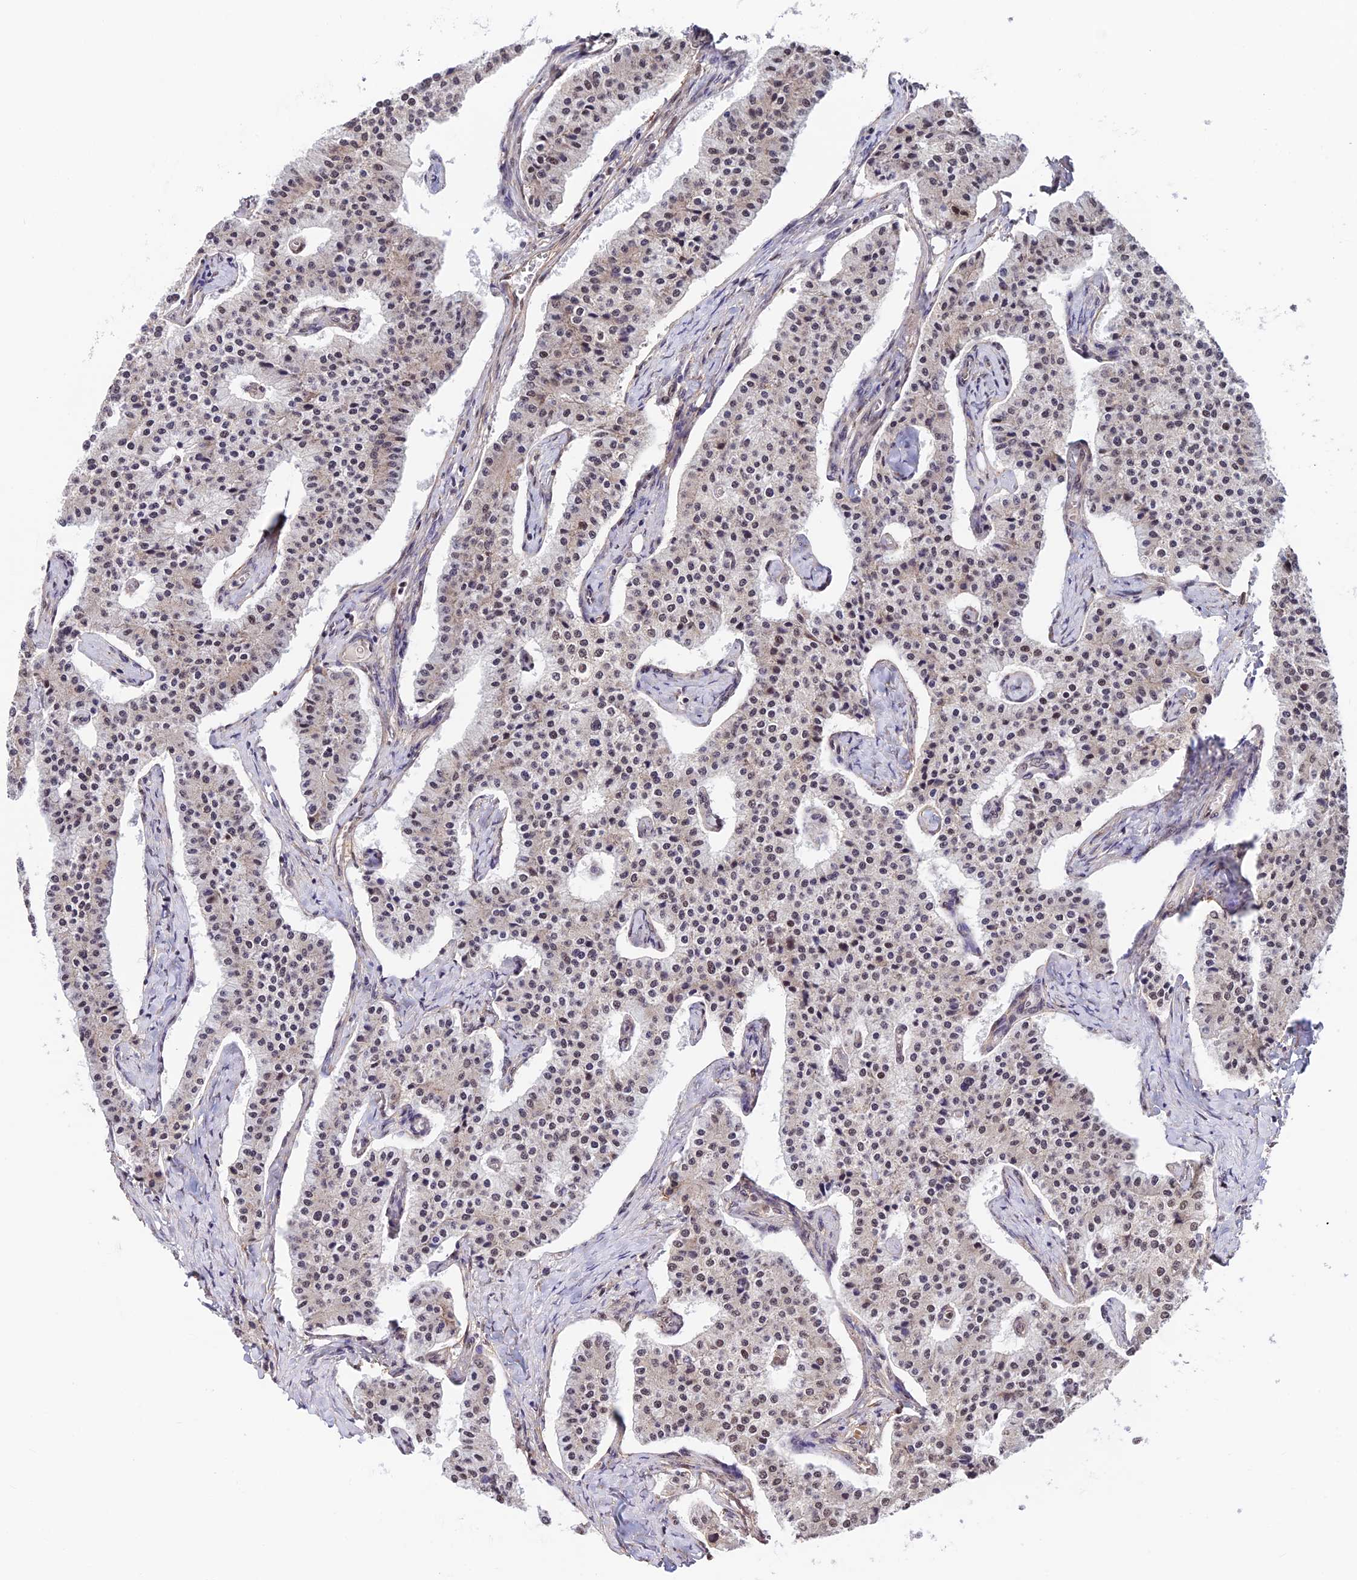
{"staining": {"intensity": "weak", "quantity": "<25%", "location": "nuclear"}, "tissue": "carcinoid", "cell_type": "Tumor cells", "image_type": "cancer", "snomed": [{"axis": "morphology", "description": "Carcinoid, malignant, NOS"}, {"axis": "topography", "description": "Colon"}], "caption": "A histopathology image of human carcinoid (malignant) is negative for staining in tumor cells.", "gene": "RBM42", "patient": {"sex": "female", "age": 52}}